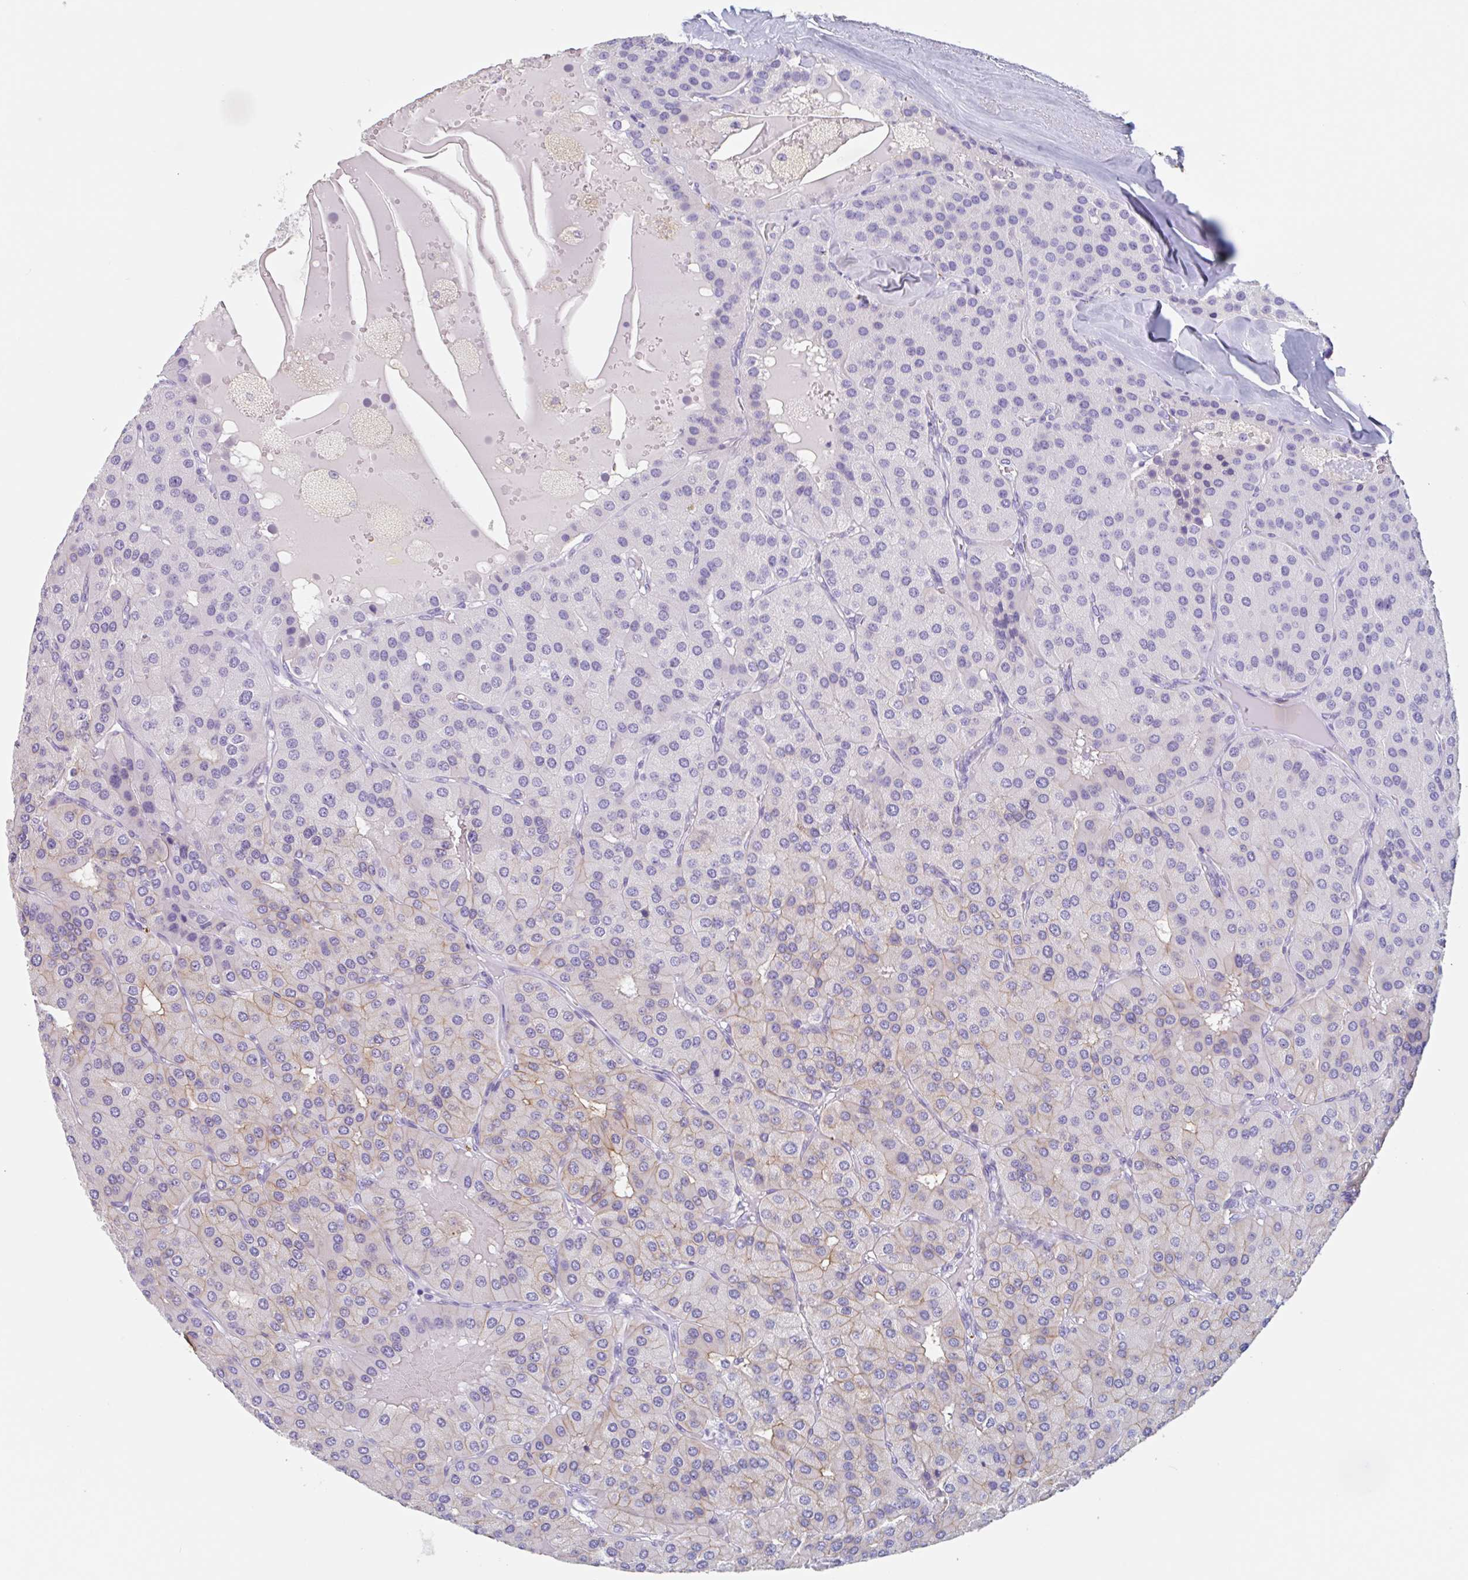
{"staining": {"intensity": "weak", "quantity": "25%-75%", "location": "cytoplasmic/membranous"}, "tissue": "parathyroid gland", "cell_type": "Glandular cells", "image_type": "normal", "snomed": [{"axis": "morphology", "description": "Normal tissue, NOS"}, {"axis": "morphology", "description": "Adenoma, NOS"}, {"axis": "topography", "description": "Parathyroid gland"}], "caption": "Glandular cells show low levels of weak cytoplasmic/membranous expression in approximately 25%-75% of cells in unremarkable parathyroid gland. (DAB (3,3'-diaminobenzidine) = brown stain, brightfield microscopy at high magnification).", "gene": "EMC4", "patient": {"sex": "female", "age": 86}}